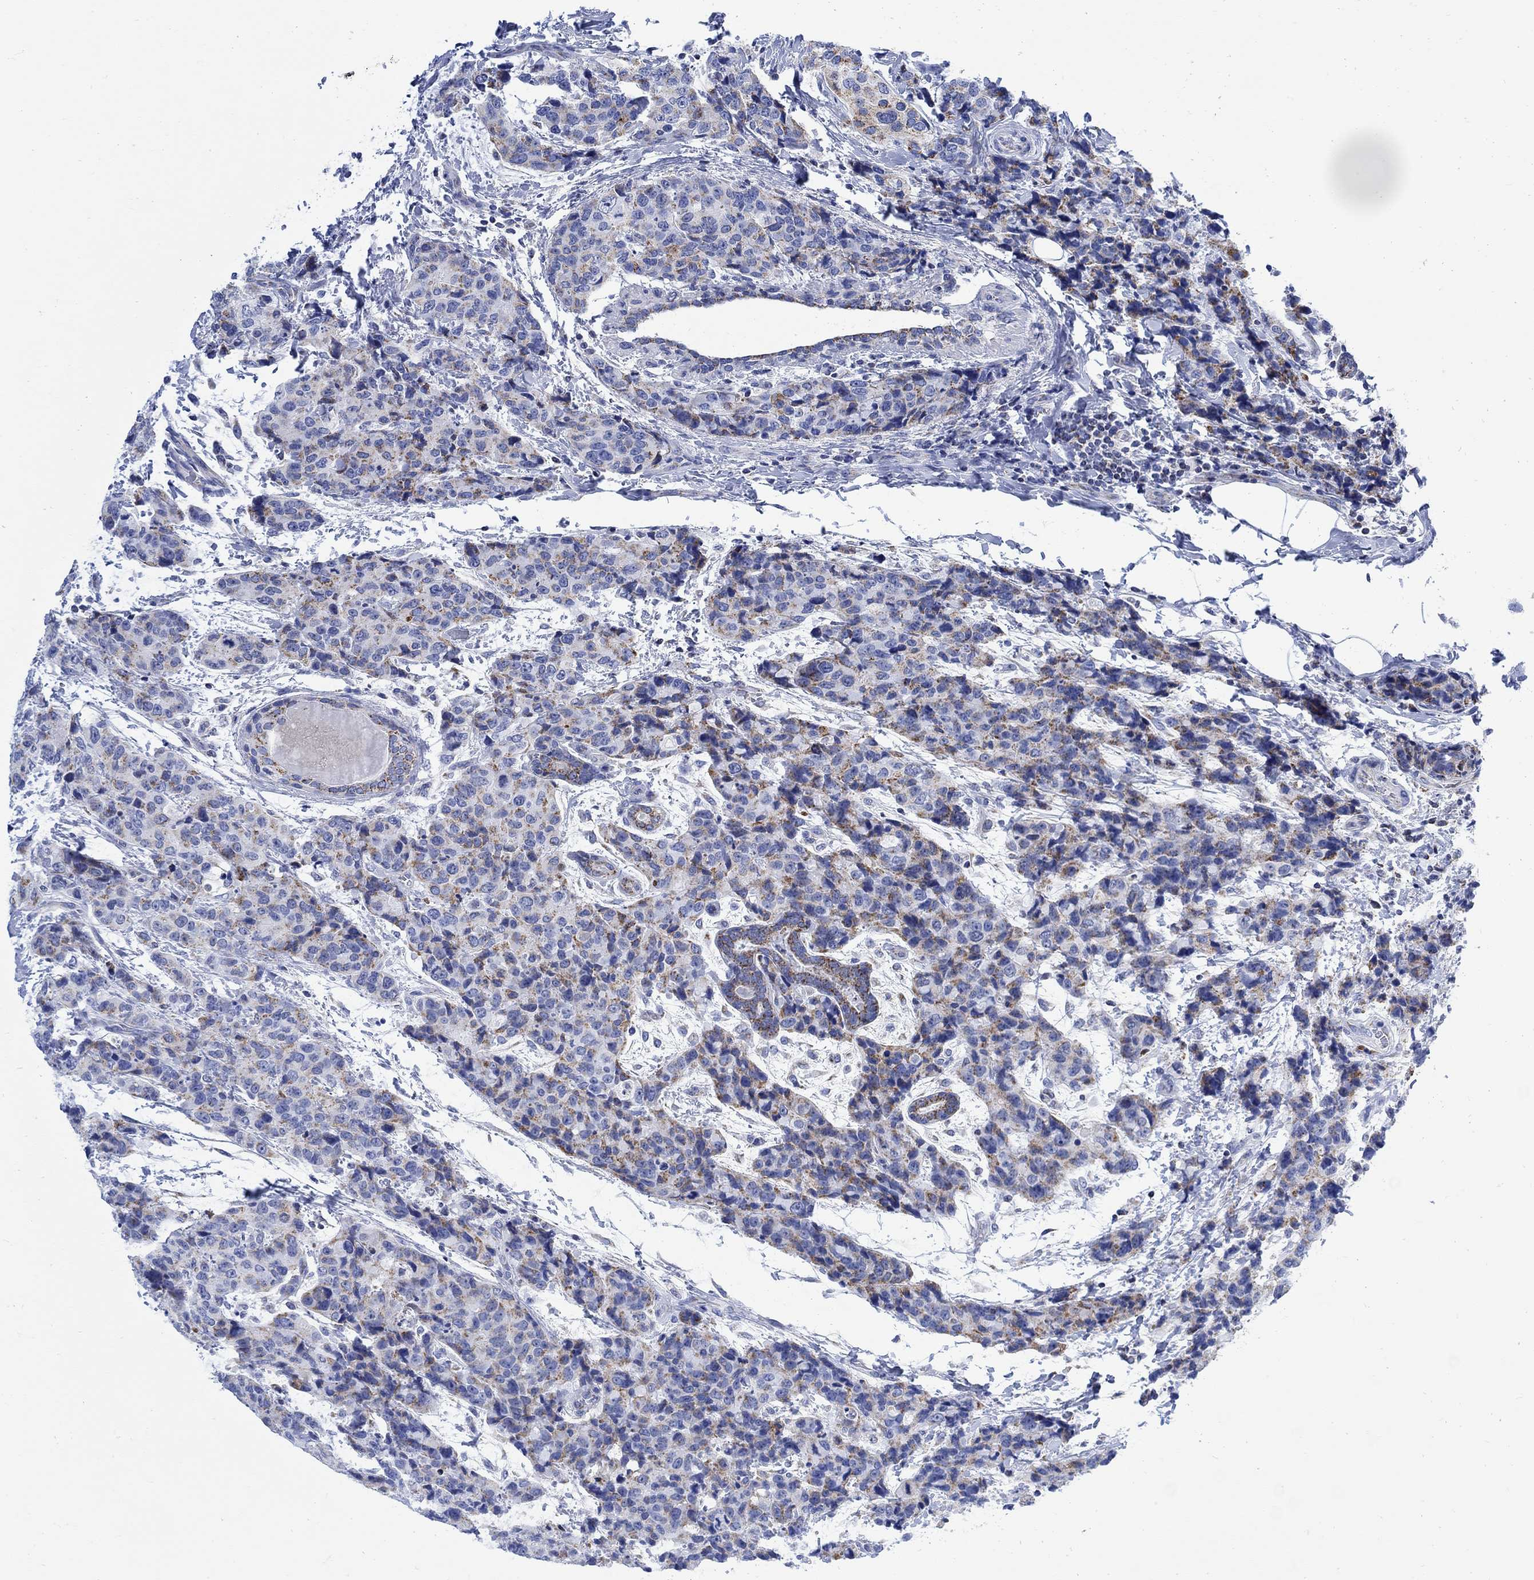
{"staining": {"intensity": "moderate", "quantity": "<25%", "location": "cytoplasmic/membranous"}, "tissue": "breast cancer", "cell_type": "Tumor cells", "image_type": "cancer", "snomed": [{"axis": "morphology", "description": "Lobular carcinoma"}, {"axis": "topography", "description": "Breast"}], "caption": "The micrograph reveals staining of breast cancer (lobular carcinoma), revealing moderate cytoplasmic/membranous protein positivity (brown color) within tumor cells.", "gene": "CPLX2", "patient": {"sex": "female", "age": 59}}